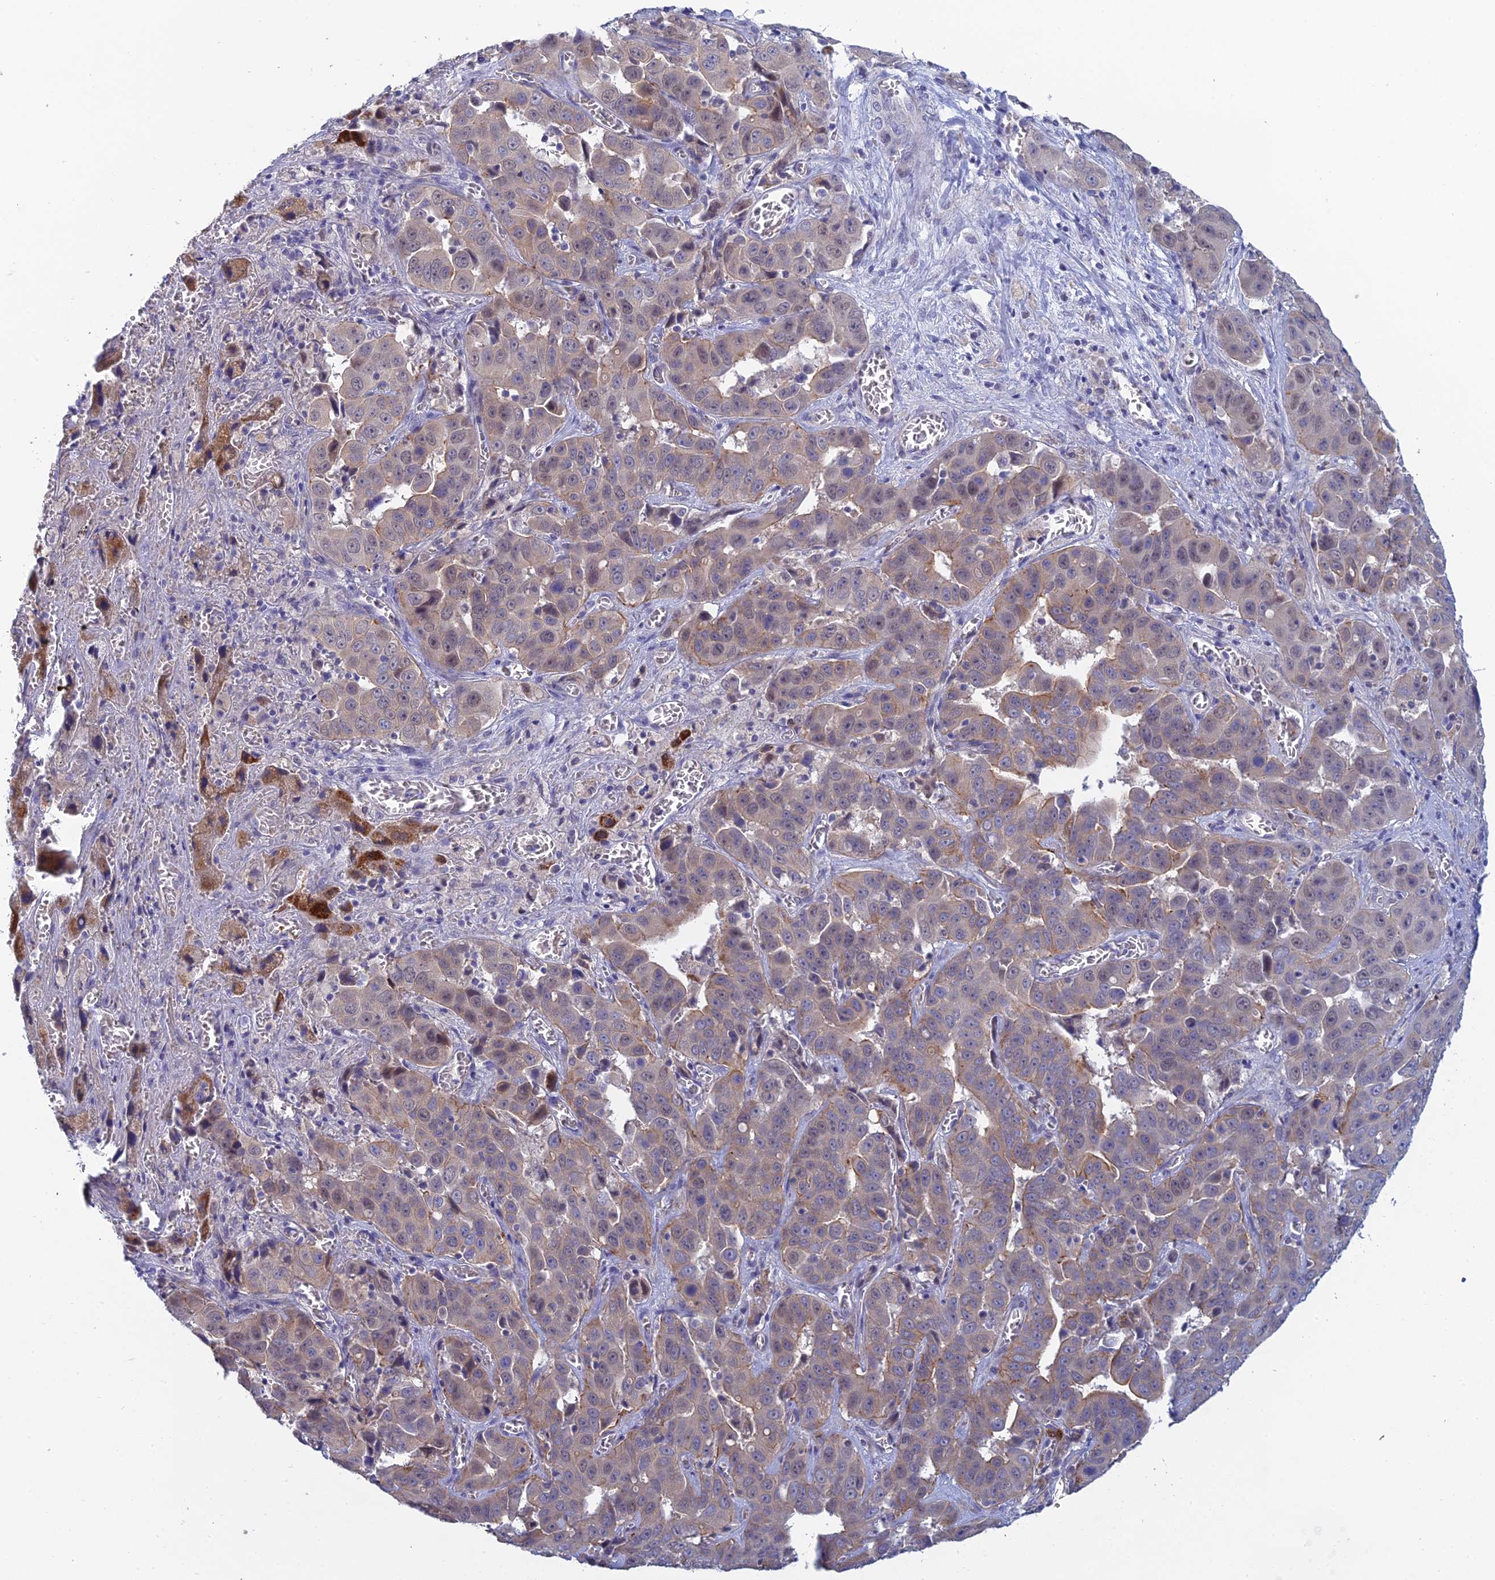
{"staining": {"intensity": "weak", "quantity": "<25%", "location": "cytoplasmic/membranous"}, "tissue": "liver cancer", "cell_type": "Tumor cells", "image_type": "cancer", "snomed": [{"axis": "morphology", "description": "Cholangiocarcinoma"}, {"axis": "topography", "description": "Liver"}], "caption": "High magnification brightfield microscopy of liver cholangiocarcinoma stained with DAB (3,3'-diaminobenzidine) (brown) and counterstained with hematoxylin (blue): tumor cells show no significant expression. The staining is performed using DAB brown chromogen with nuclei counter-stained in using hematoxylin.", "gene": "GIPC1", "patient": {"sex": "female", "age": 52}}